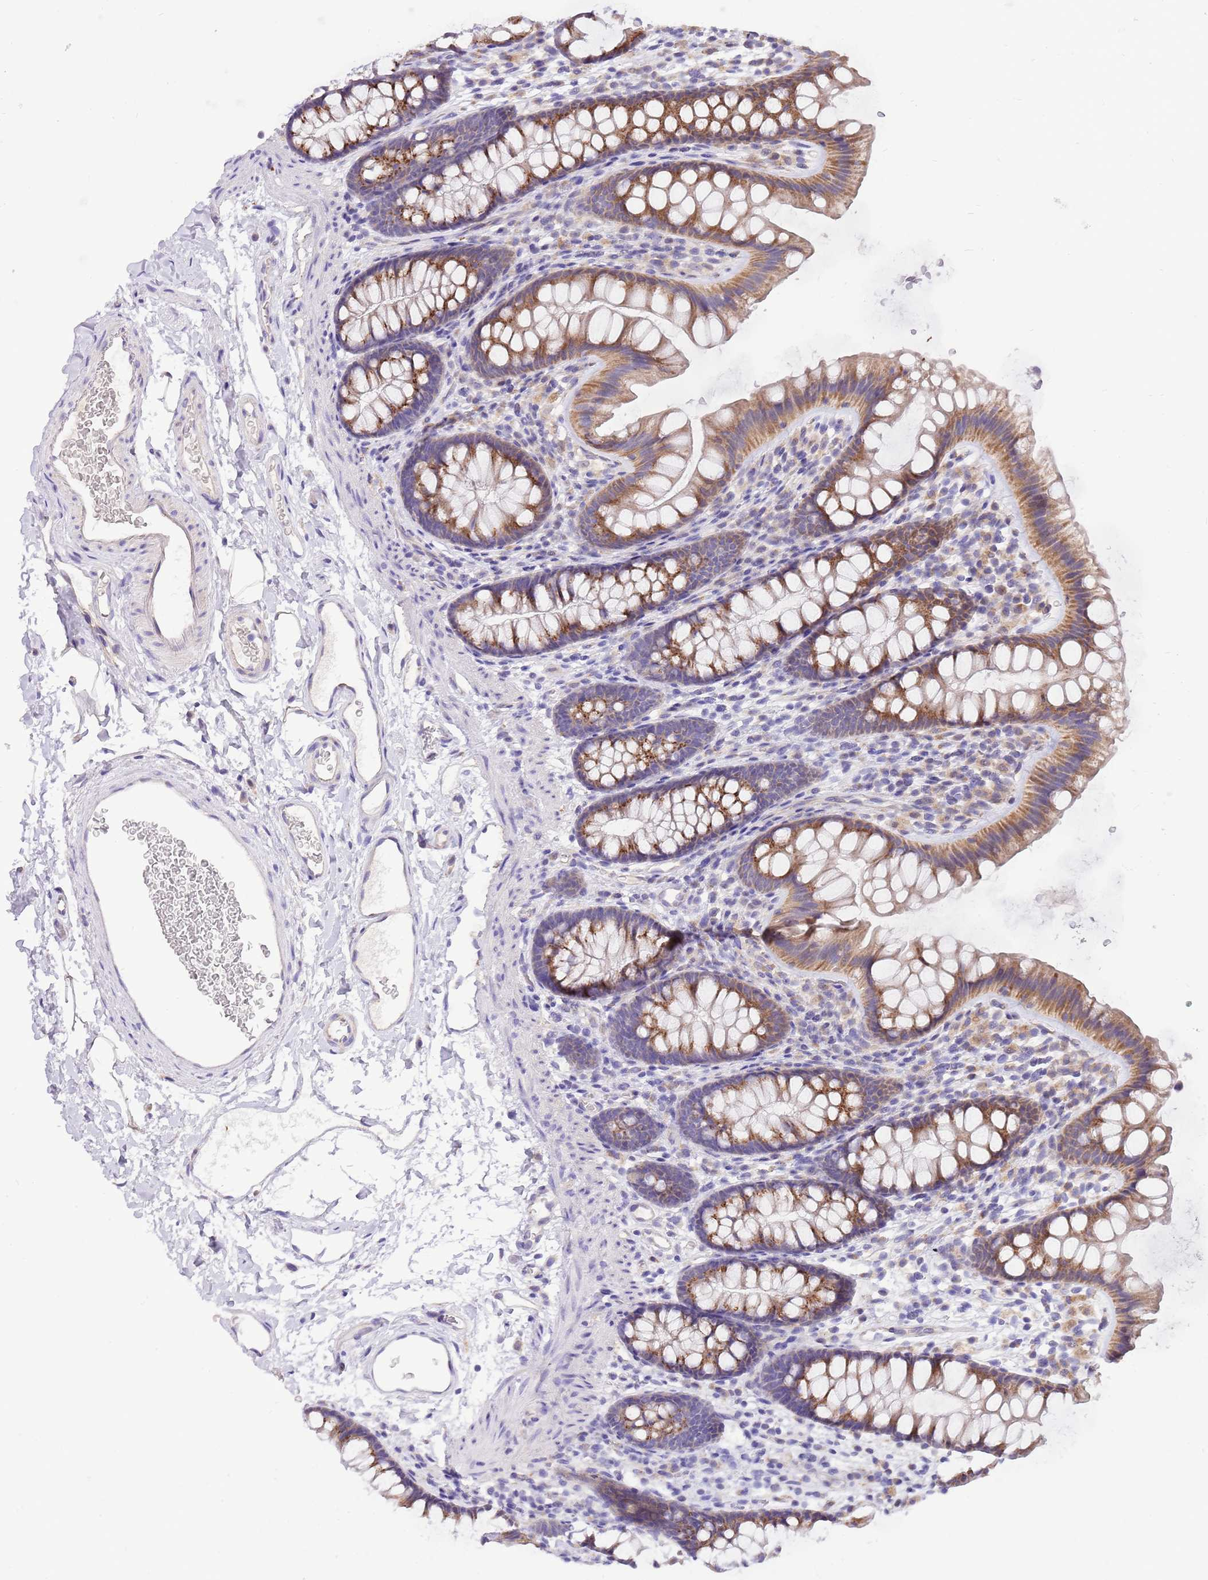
{"staining": {"intensity": "negative", "quantity": "none", "location": "none"}, "tissue": "colon", "cell_type": "Endothelial cells", "image_type": "normal", "snomed": [{"axis": "morphology", "description": "Normal tissue, NOS"}, {"axis": "topography", "description": "Colon"}], "caption": "Immunohistochemistry (IHC) image of normal colon stained for a protein (brown), which exhibits no expression in endothelial cells. (Immunohistochemistry, brightfield microscopy, high magnification).", "gene": "COX17", "patient": {"sex": "female", "age": 62}}